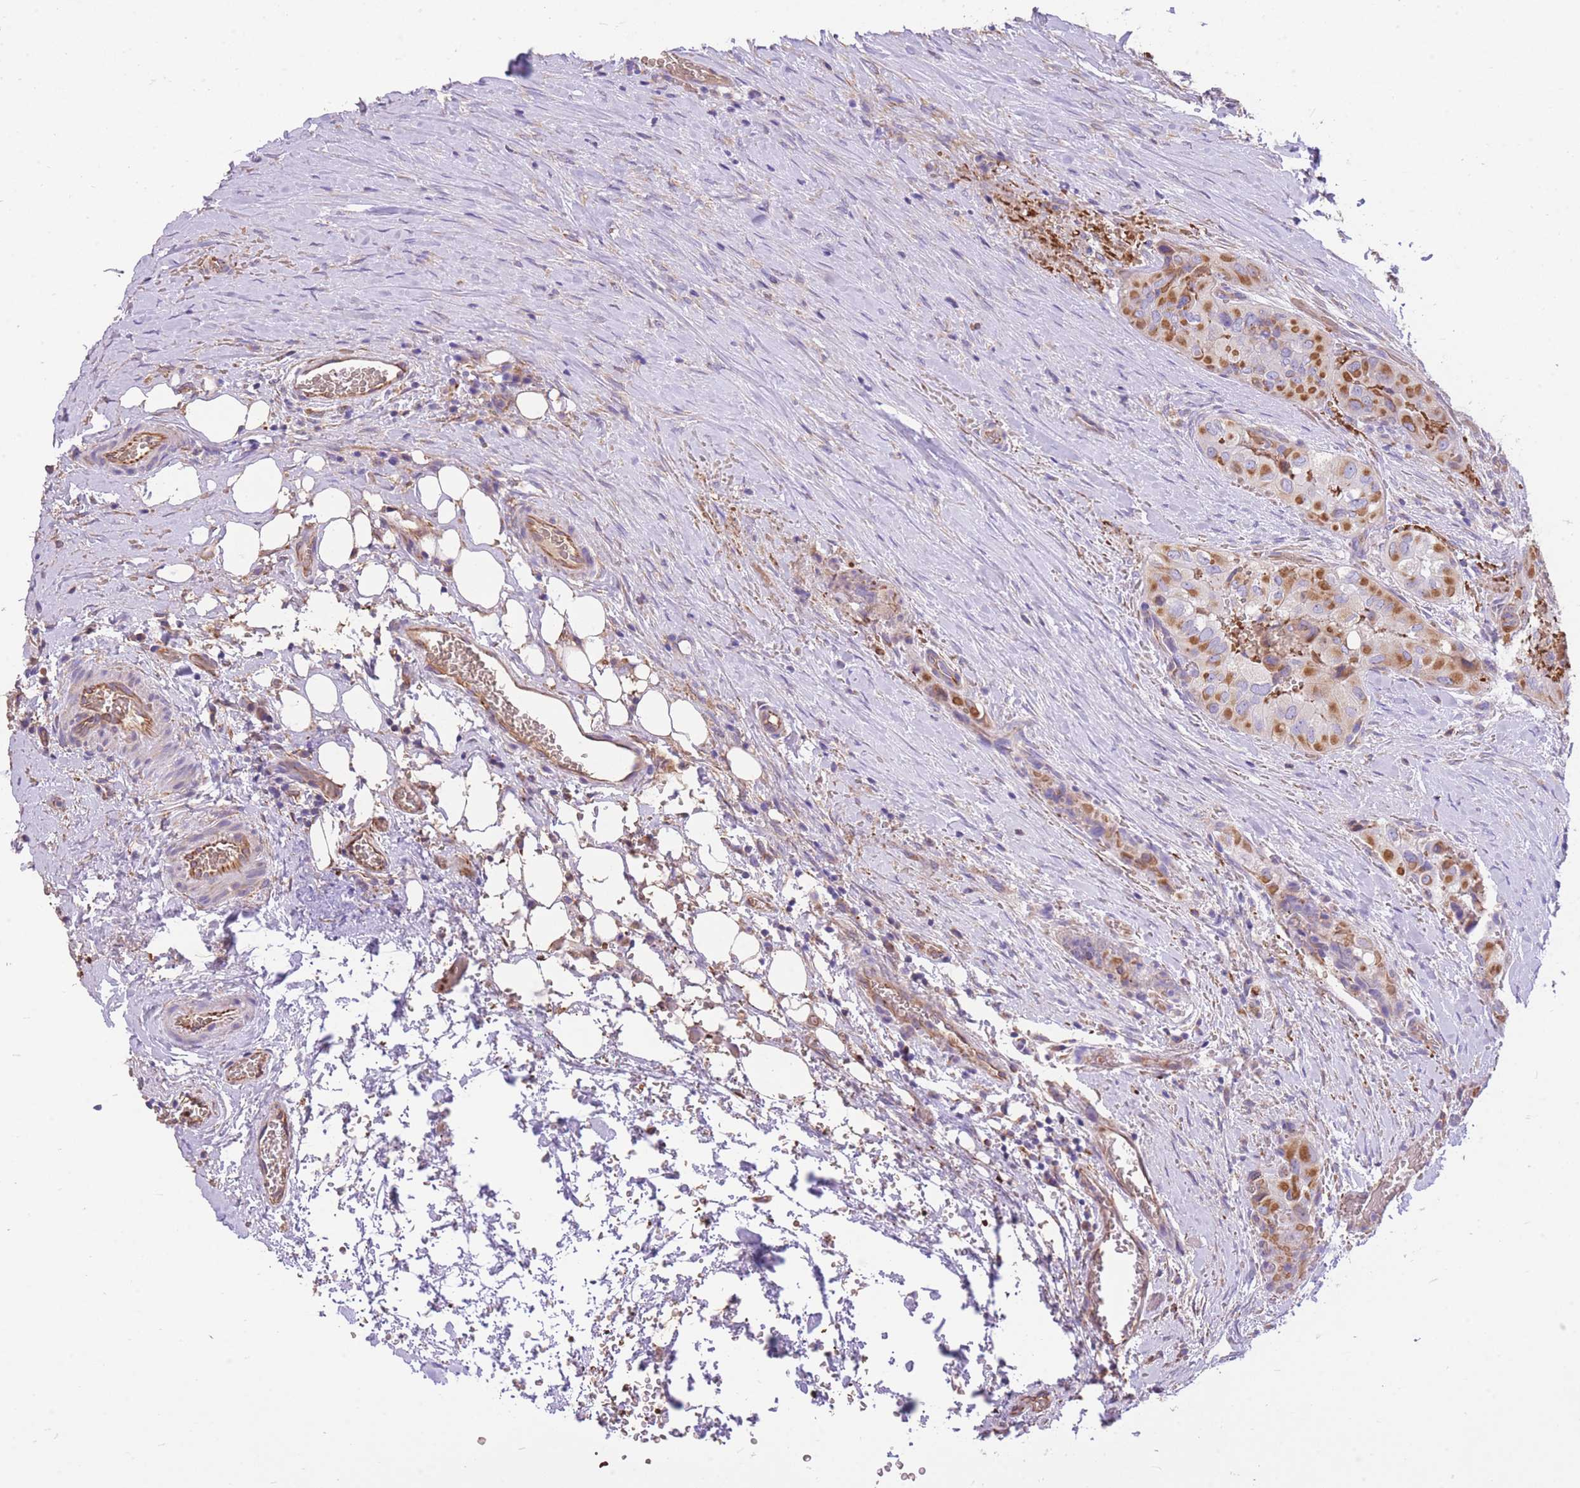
{"staining": {"intensity": "moderate", "quantity": ">75%", "location": "cytoplasmic/membranous"}, "tissue": "thyroid cancer", "cell_type": "Tumor cells", "image_type": "cancer", "snomed": [{"axis": "morphology", "description": "Papillary adenocarcinoma, NOS"}, {"axis": "topography", "description": "Thyroid gland"}], "caption": "Immunohistochemical staining of human papillary adenocarcinoma (thyroid) reveals medium levels of moderate cytoplasmic/membranous staining in about >75% of tumor cells.", "gene": "ANKRD53", "patient": {"sex": "female", "age": 59}}